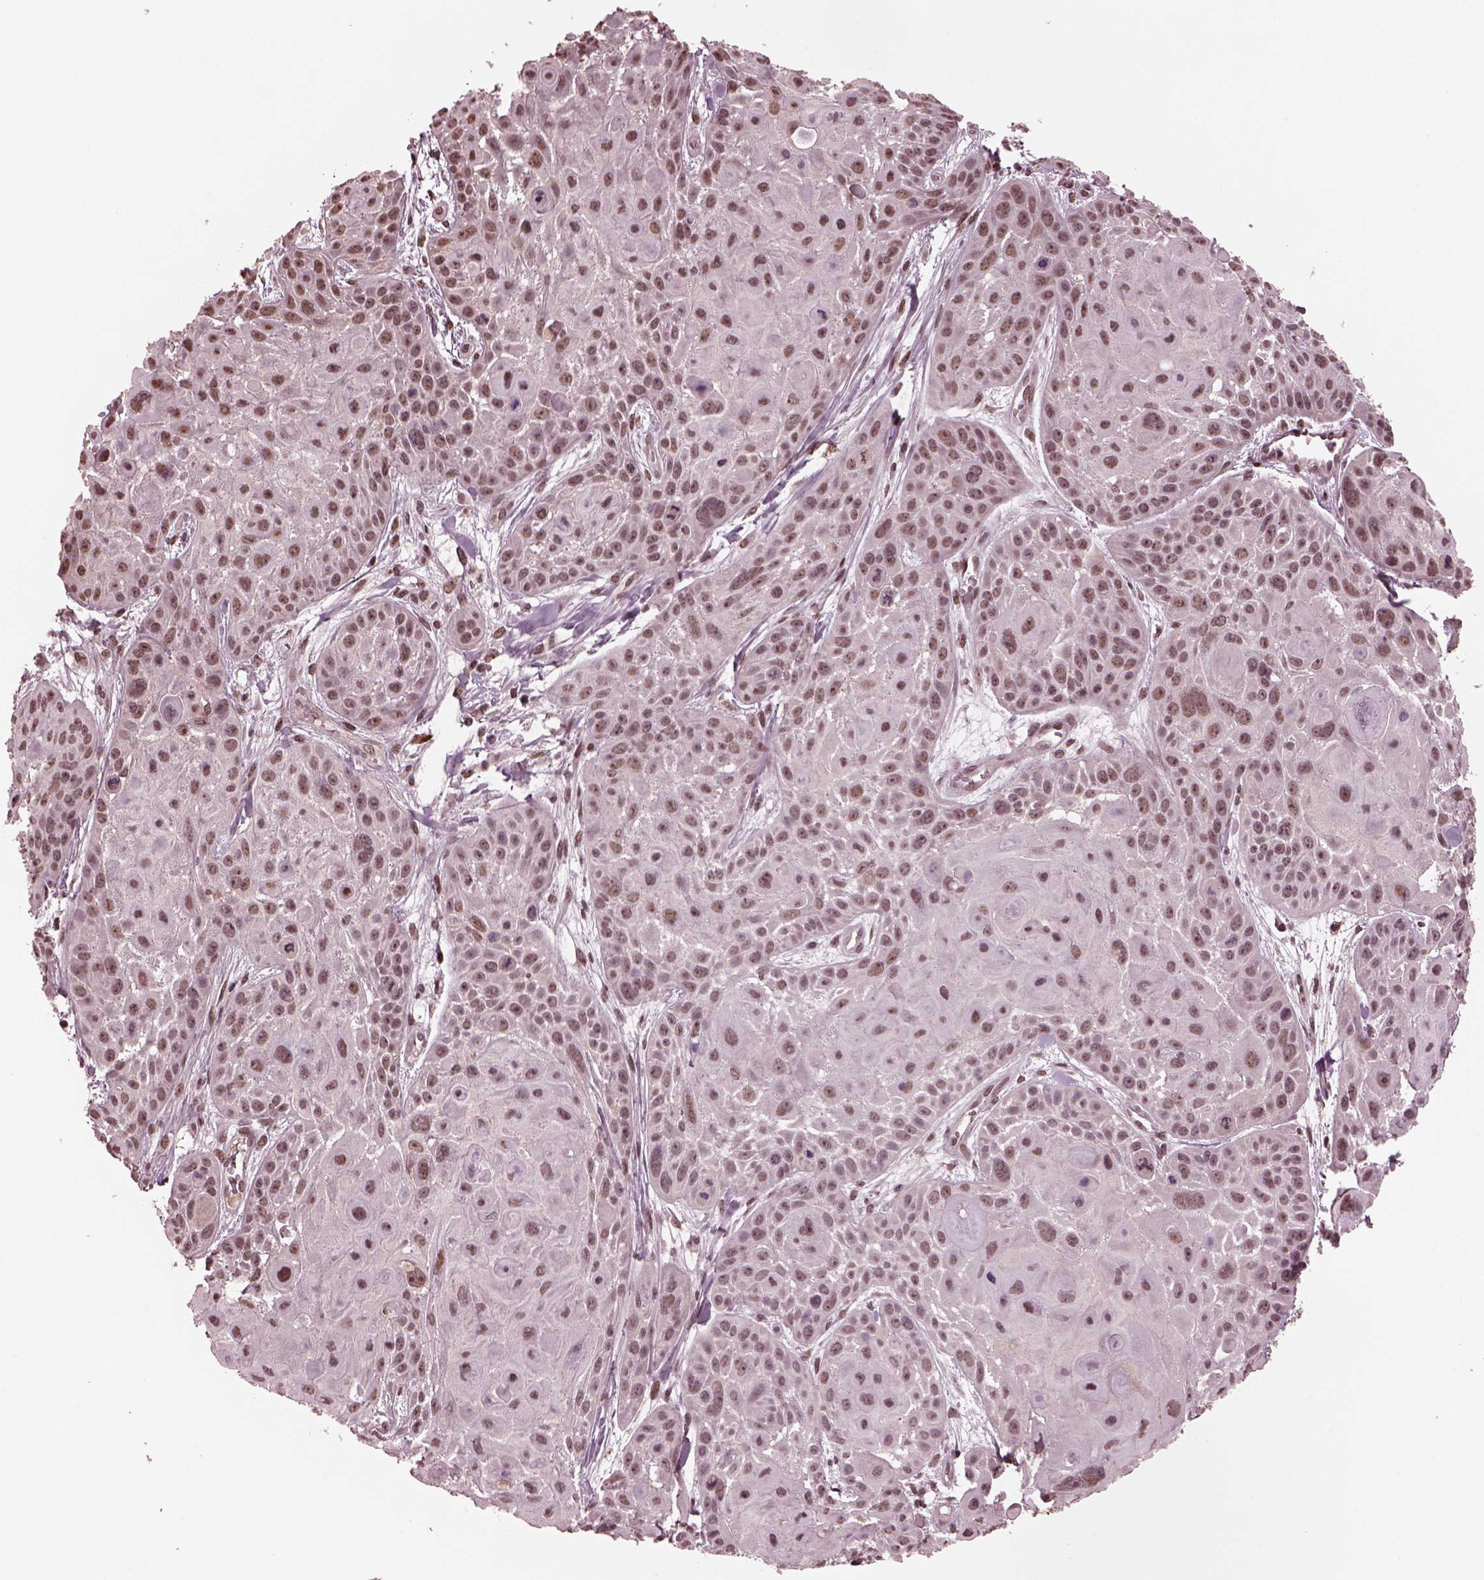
{"staining": {"intensity": "moderate", "quantity": "25%-75%", "location": "nuclear"}, "tissue": "skin cancer", "cell_type": "Tumor cells", "image_type": "cancer", "snomed": [{"axis": "morphology", "description": "Squamous cell carcinoma, NOS"}, {"axis": "topography", "description": "Skin"}, {"axis": "topography", "description": "Anal"}], "caption": "An immunohistochemistry micrograph of neoplastic tissue is shown. Protein staining in brown highlights moderate nuclear positivity in skin squamous cell carcinoma within tumor cells. (Brightfield microscopy of DAB IHC at high magnification).", "gene": "NAP1L5", "patient": {"sex": "female", "age": 75}}